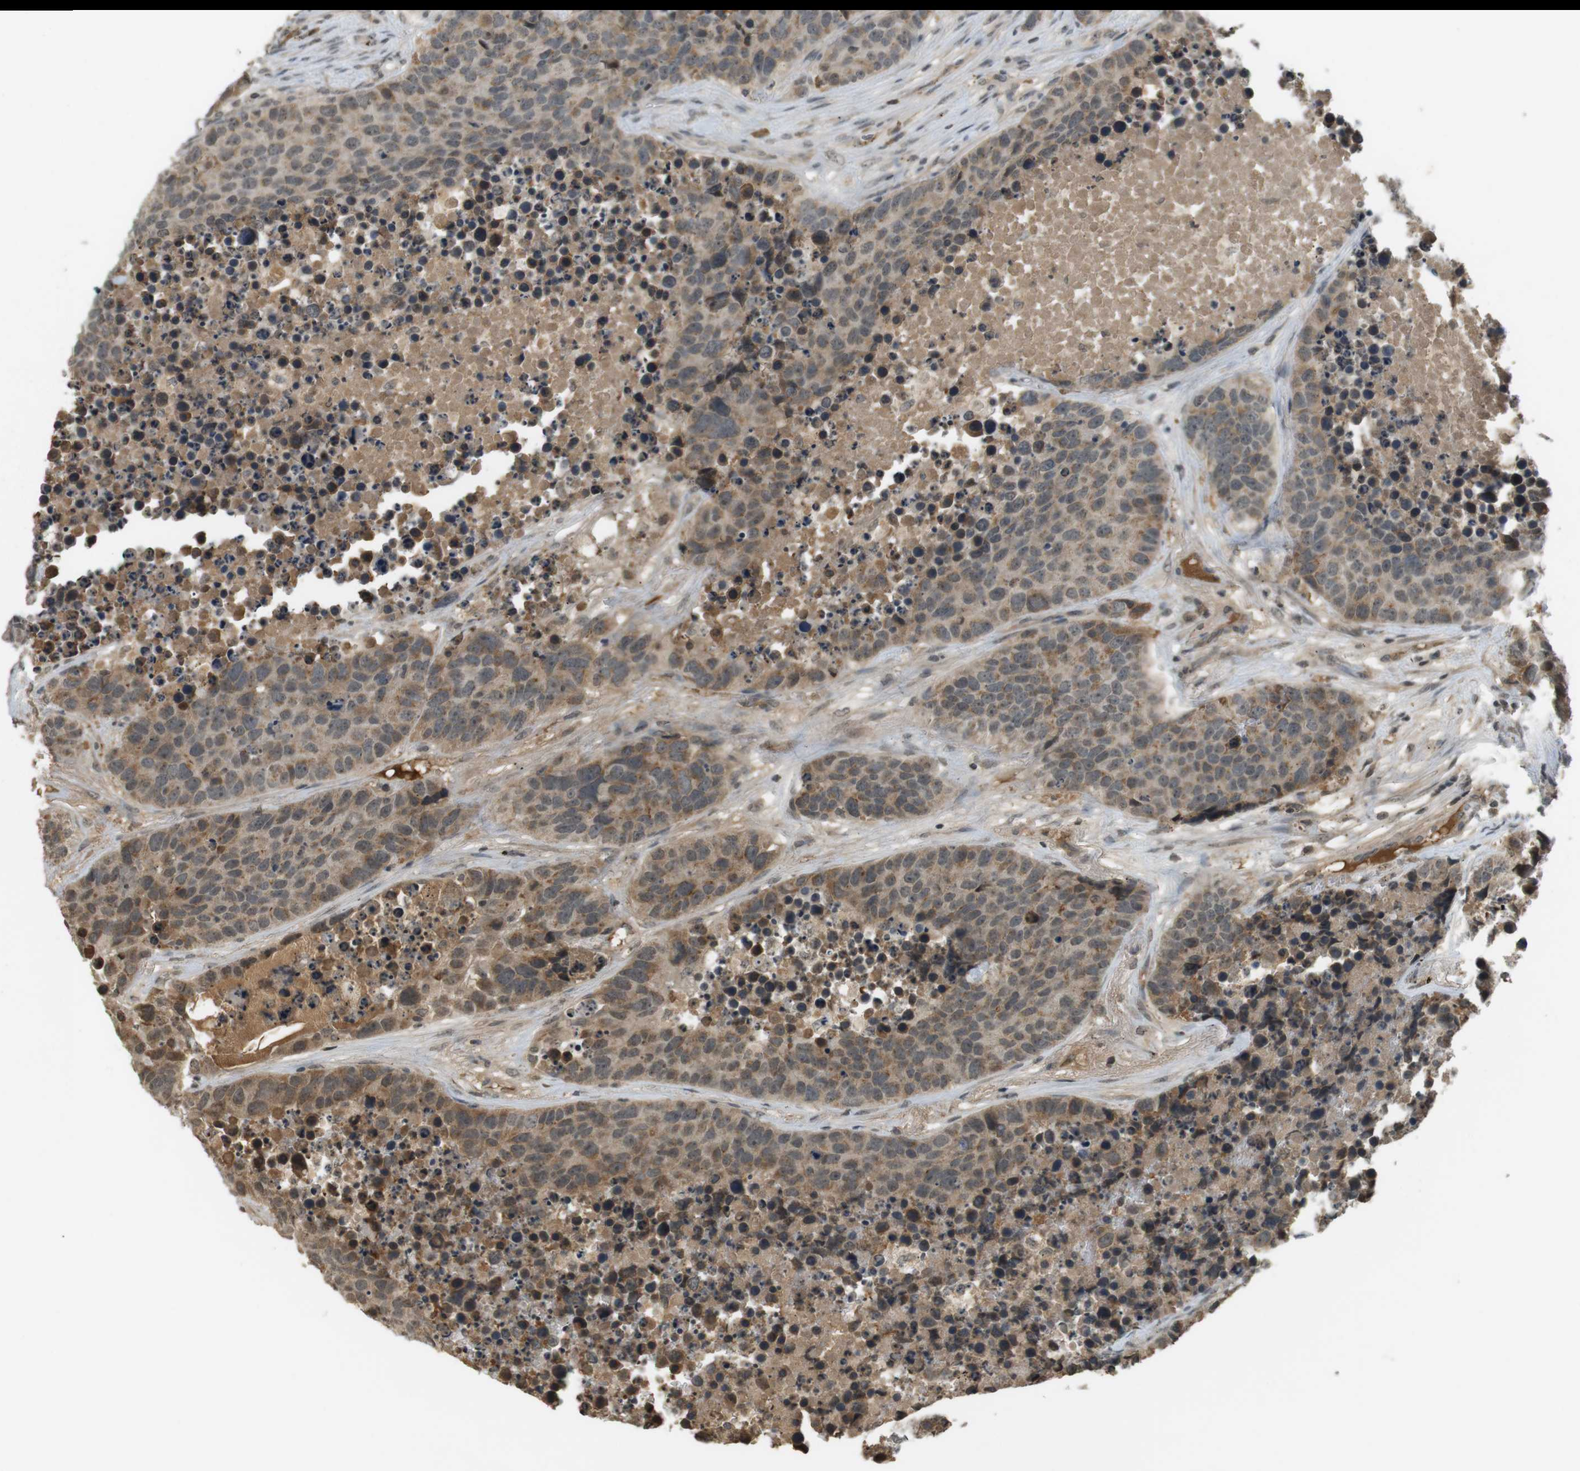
{"staining": {"intensity": "moderate", "quantity": "<25%", "location": "cytoplasmic/membranous,nuclear"}, "tissue": "carcinoid", "cell_type": "Tumor cells", "image_type": "cancer", "snomed": [{"axis": "morphology", "description": "Carcinoid, malignant, NOS"}, {"axis": "topography", "description": "Lung"}], "caption": "Carcinoid stained with immunohistochemistry (IHC) exhibits moderate cytoplasmic/membranous and nuclear positivity in approximately <25% of tumor cells.", "gene": "SRR", "patient": {"sex": "male", "age": 60}}